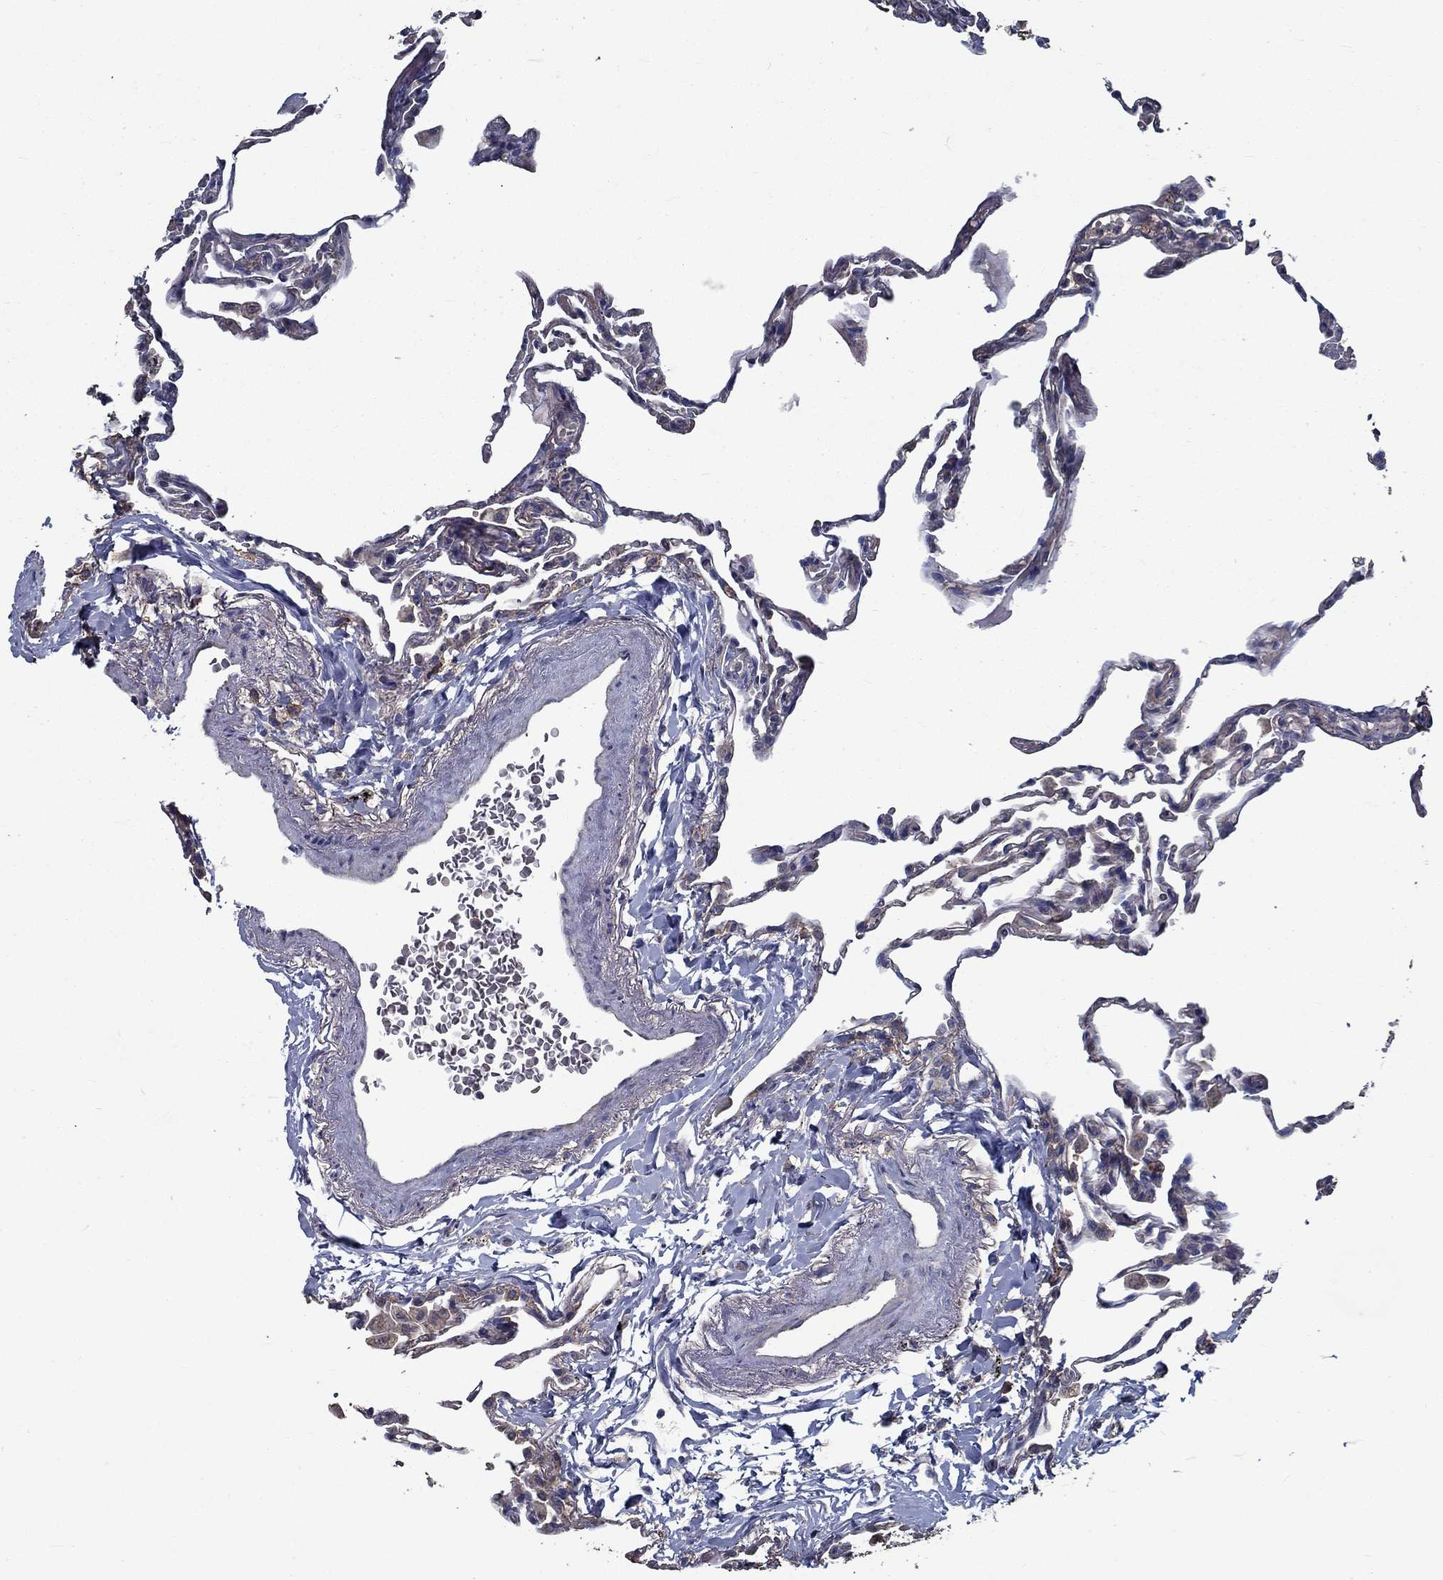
{"staining": {"intensity": "weak", "quantity": "<25%", "location": "cytoplasmic/membranous"}, "tissue": "lung", "cell_type": "Alveolar cells", "image_type": "normal", "snomed": [{"axis": "morphology", "description": "Normal tissue, NOS"}, {"axis": "topography", "description": "Lung"}], "caption": "This is an immunohistochemistry (IHC) histopathology image of normal human lung. There is no expression in alveolar cells.", "gene": "SLC44A1", "patient": {"sex": "female", "age": 57}}